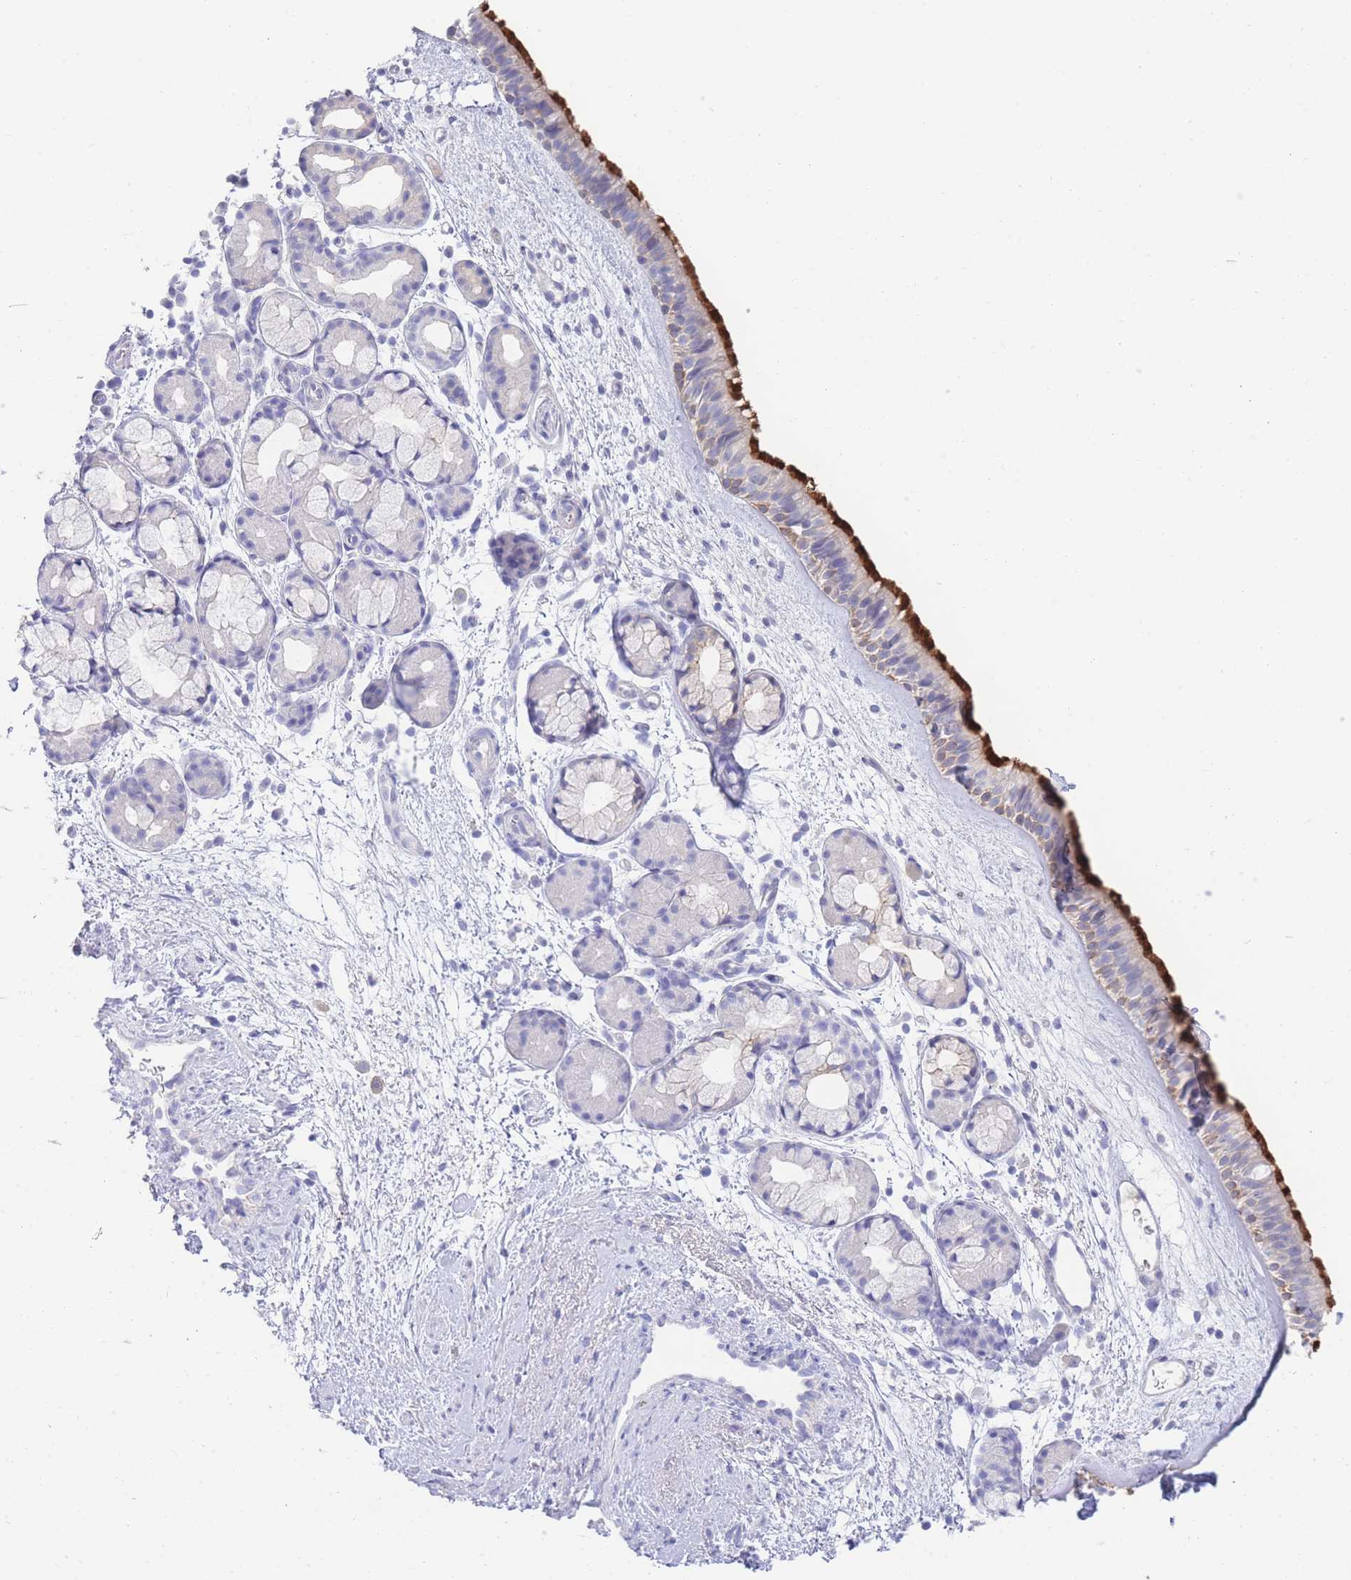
{"staining": {"intensity": "strong", "quantity": "25%-75%", "location": "cytoplasmic/membranous"}, "tissue": "nasopharynx", "cell_type": "Respiratory epithelial cells", "image_type": "normal", "snomed": [{"axis": "morphology", "description": "Normal tissue, NOS"}, {"axis": "topography", "description": "Nasopharynx"}], "caption": "DAB (3,3'-diaminobenzidine) immunohistochemical staining of unremarkable nasopharynx shows strong cytoplasmic/membranous protein positivity in about 25%-75% of respiratory epithelial cells. (brown staining indicates protein expression, while blue staining denotes nuclei).", "gene": "LRRC37A2", "patient": {"sex": "female", "age": 81}}